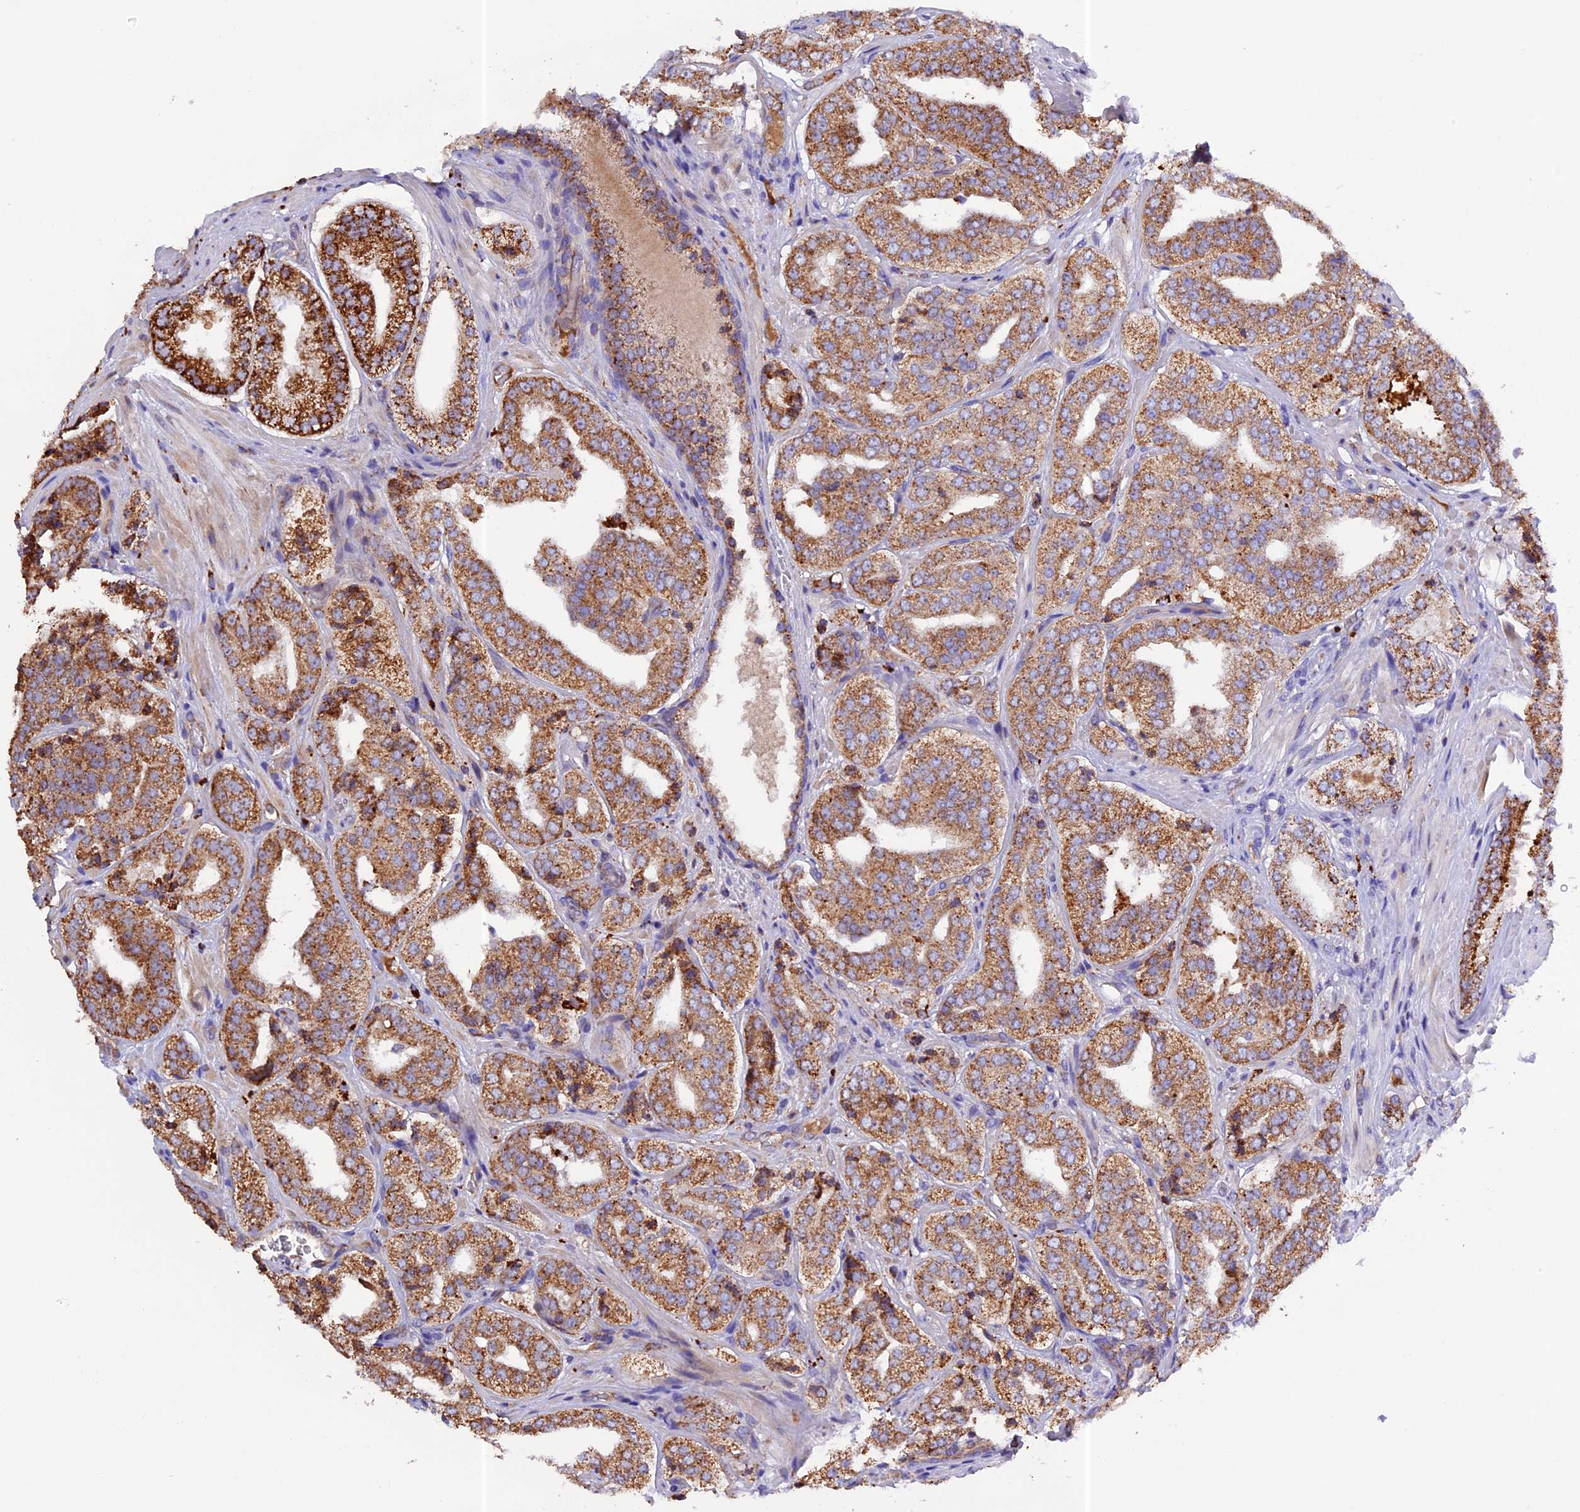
{"staining": {"intensity": "moderate", "quantity": ">75%", "location": "cytoplasmic/membranous"}, "tissue": "prostate cancer", "cell_type": "Tumor cells", "image_type": "cancer", "snomed": [{"axis": "morphology", "description": "Adenocarcinoma, High grade"}, {"axis": "topography", "description": "Prostate"}], "caption": "This photomicrograph shows immunohistochemistry staining of adenocarcinoma (high-grade) (prostate), with medium moderate cytoplasmic/membranous positivity in approximately >75% of tumor cells.", "gene": "METTL22", "patient": {"sex": "male", "age": 71}}